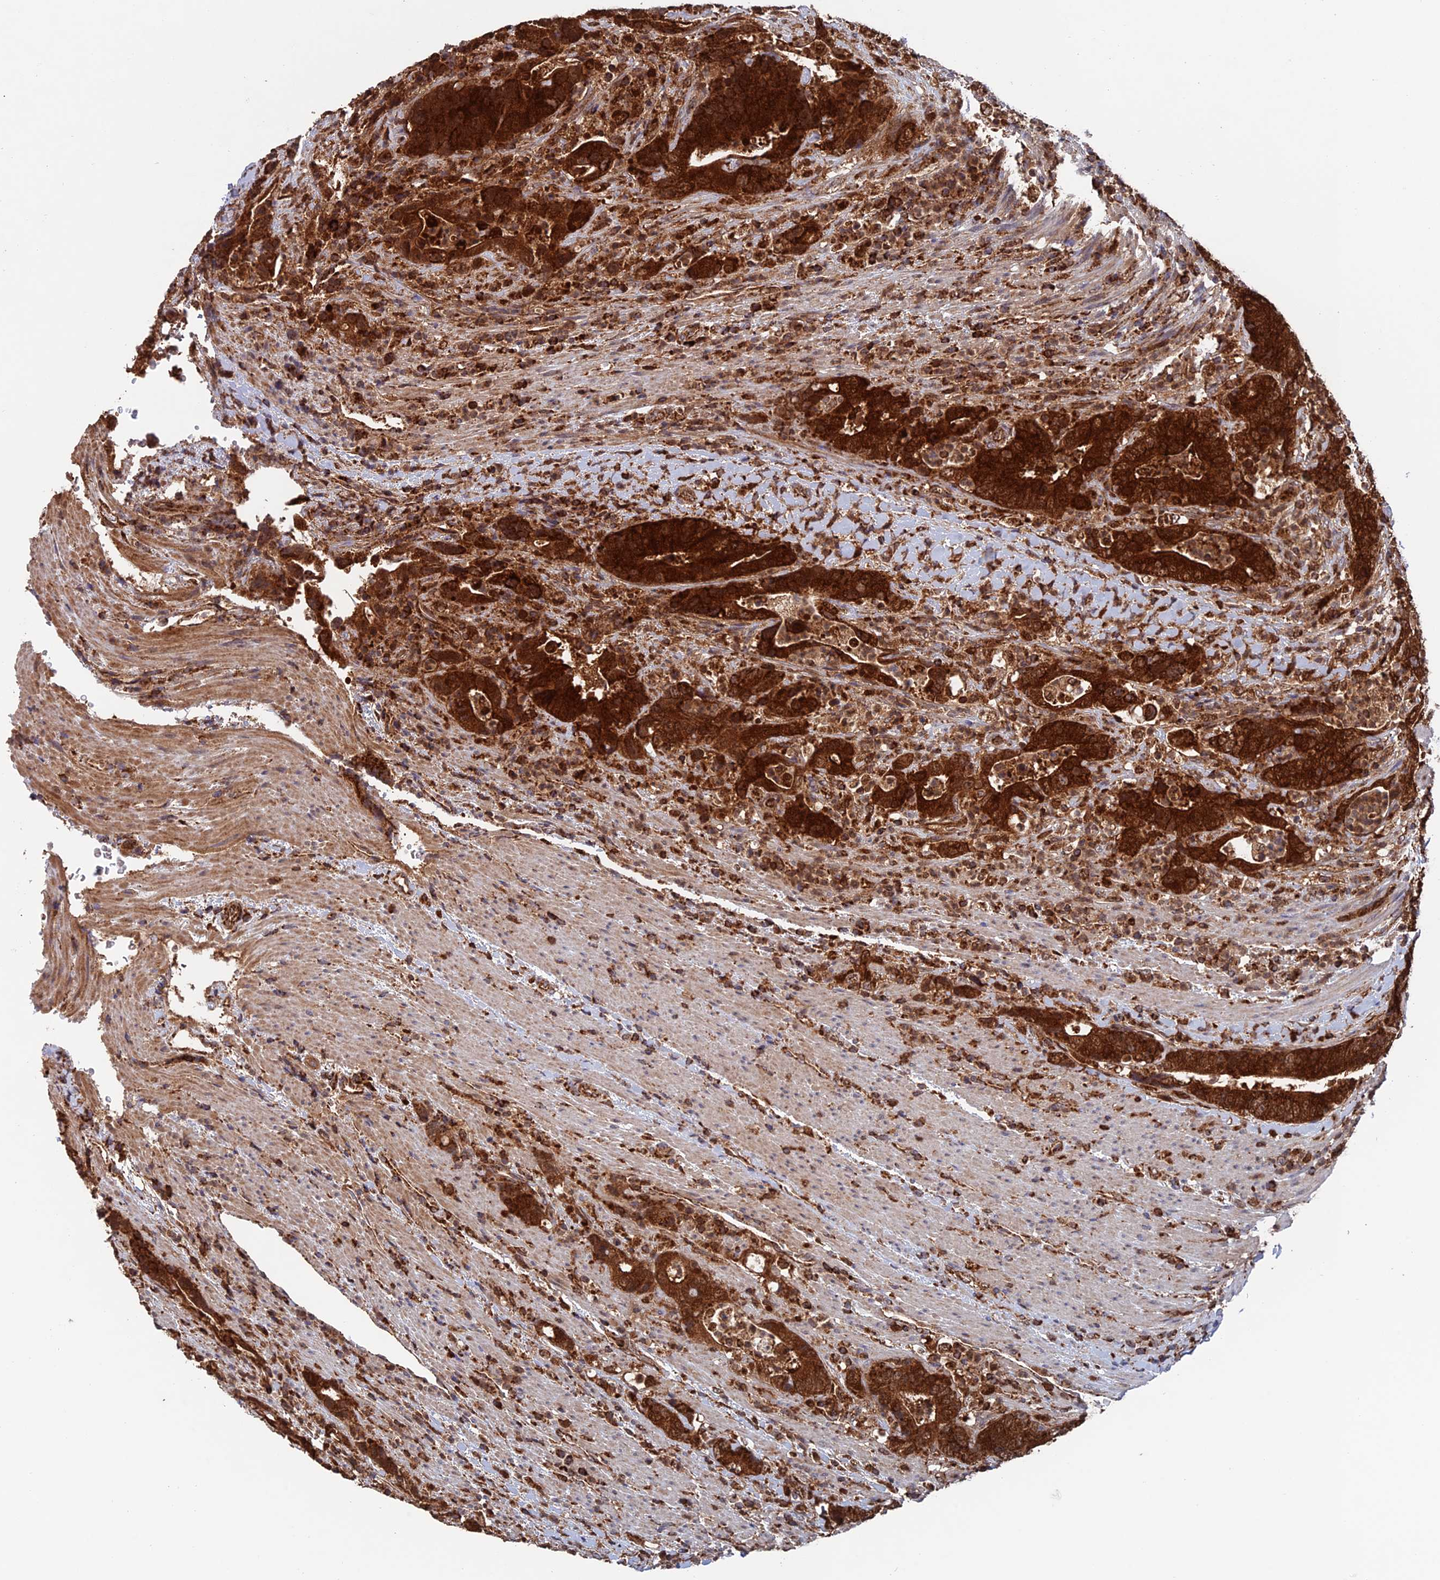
{"staining": {"intensity": "strong", "quantity": ">75%", "location": "cytoplasmic/membranous"}, "tissue": "colorectal cancer", "cell_type": "Tumor cells", "image_type": "cancer", "snomed": [{"axis": "morphology", "description": "Adenocarcinoma, NOS"}, {"axis": "topography", "description": "Colon"}], "caption": "DAB (3,3'-diaminobenzidine) immunohistochemical staining of colorectal cancer exhibits strong cytoplasmic/membranous protein expression in about >75% of tumor cells. Using DAB (3,3'-diaminobenzidine) (brown) and hematoxylin (blue) stains, captured at high magnification using brightfield microscopy.", "gene": "DTYMK", "patient": {"sex": "female", "age": 75}}